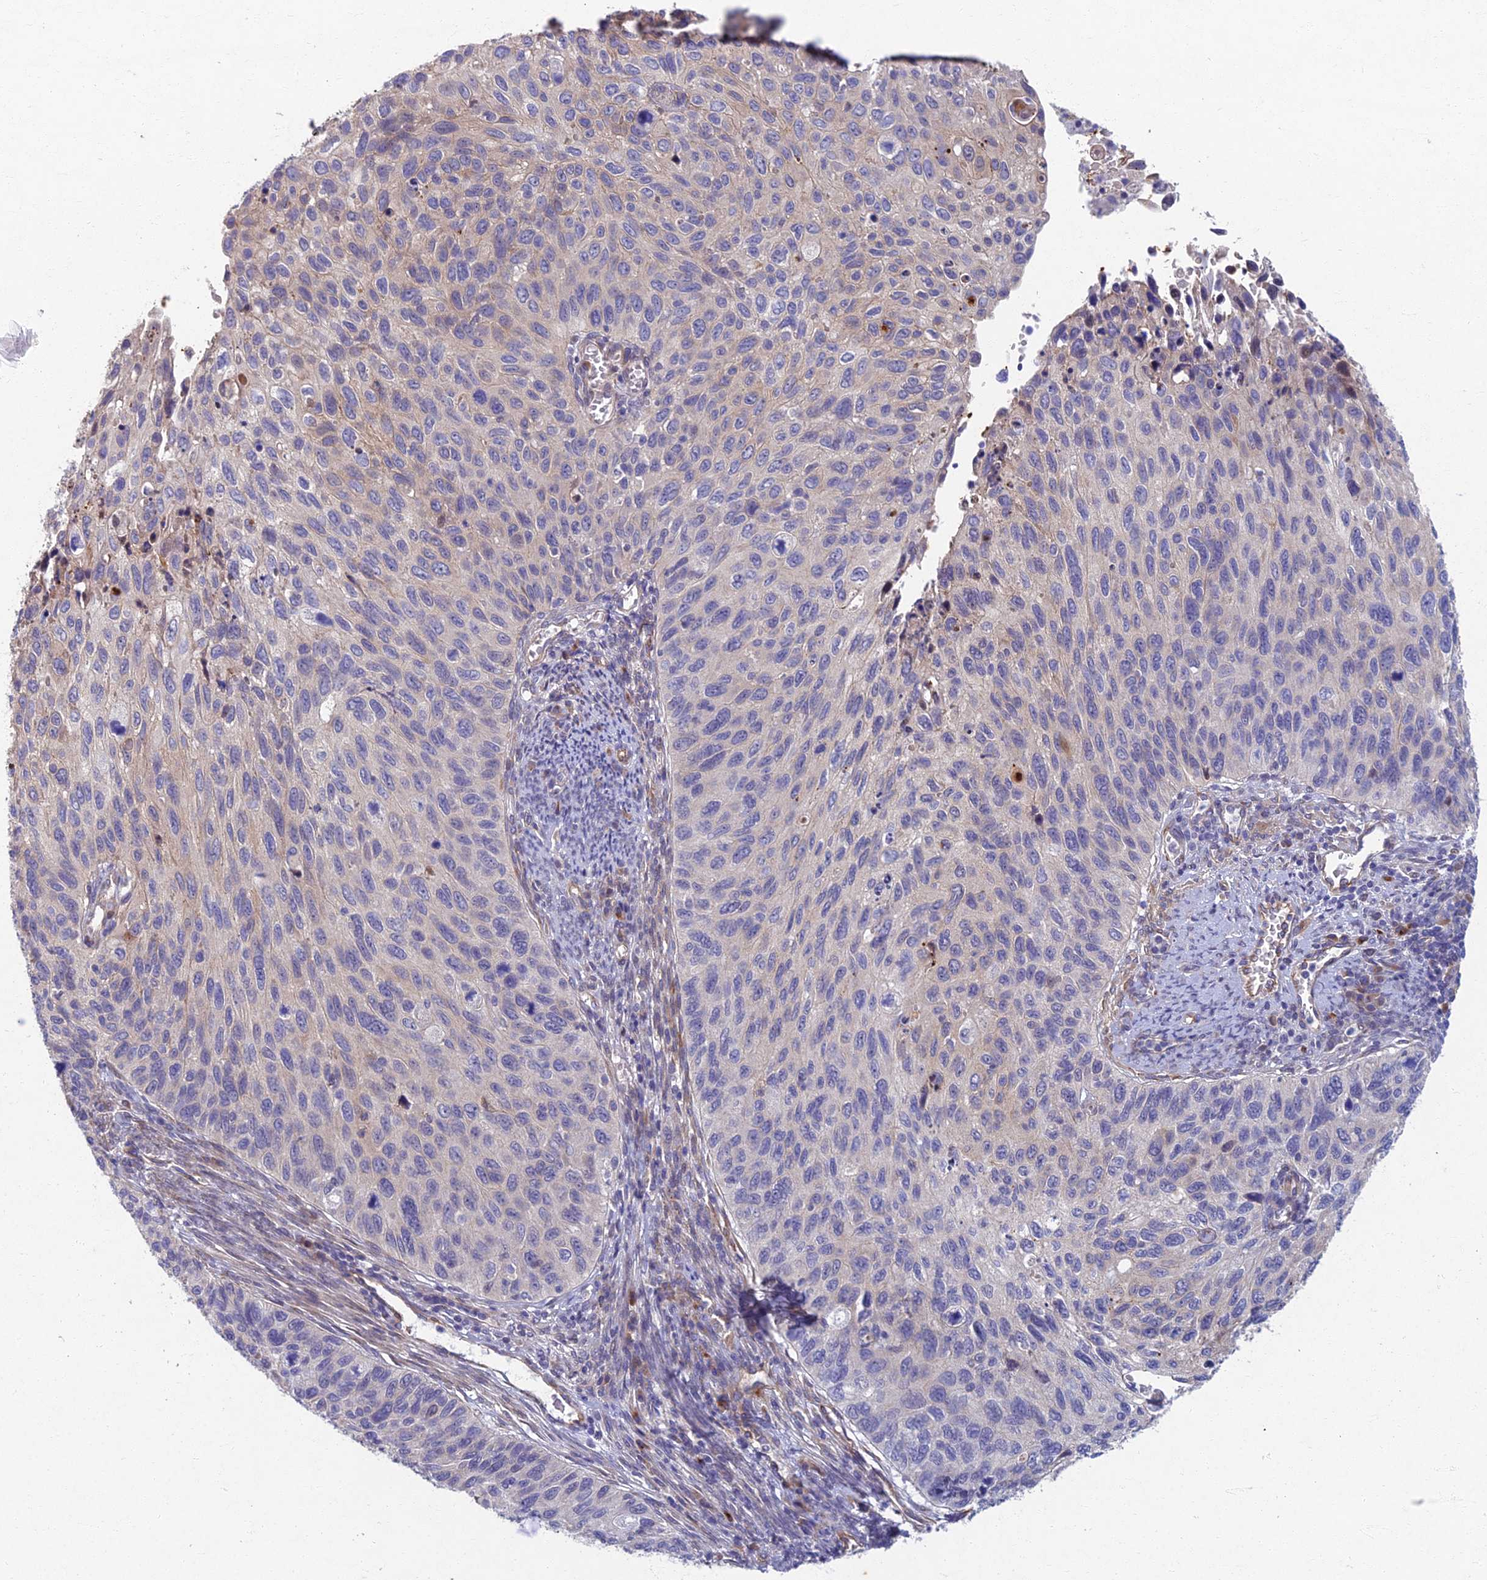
{"staining": {"intensity": "negative", "quantity": "none", "location": "none"}, "tissue": "cervical cancer", "cell_type": "Tumor cells", "image_type": "cancer", "snomed": [{"axis": "morphology", "description": "Squamous cell carcinoma, NOS"}, {"axis": "topography", "description": "Cervix"}], "caption": "Human squamous cell carcinoma (cervical) stained for a protein using IHC exhibits no expression in tumor cells.", "gene": "RHBDL2", "patient": {"sex": "female", "age": 70}}